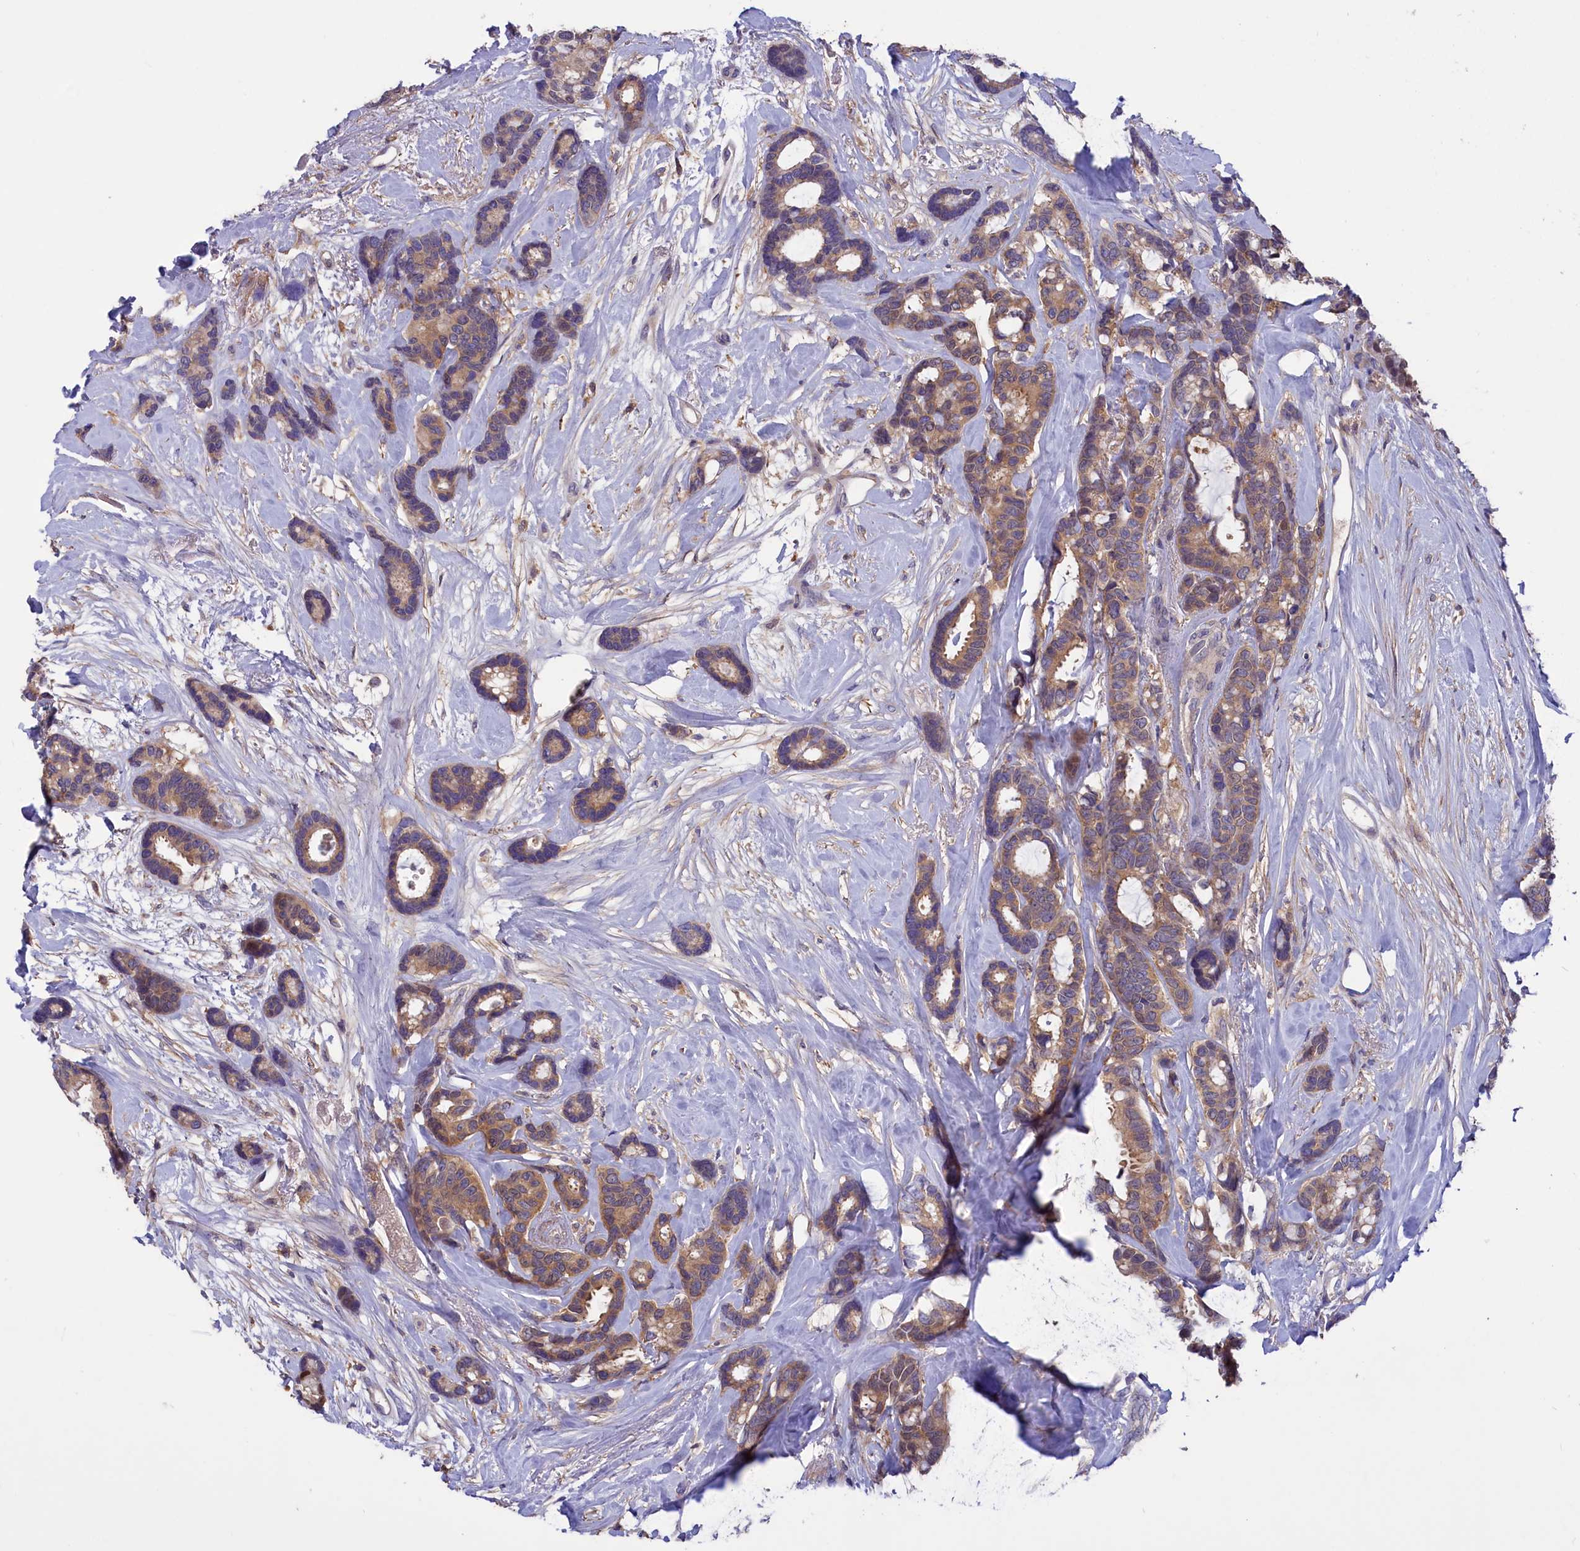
{"staining": {"intensity": "moderate", "quantity": ">75%", "location": "cytoplasmic/membranous"}, "tissue": "breast cancer", "cell_type": "Tumor cells", "image_type": "cancer", "snomed": [{"axis": "morphology", "description": "Duct carcinoma"}, {"axis": "topography", "description": "Breast"}], "caption": "IHC staining of breast intraductal carcinoma, which demonstrates medium levels of moderate cytoplasmic/membranous positivity in about >75% of tumor cells indicating moderate cytoplasmic/membranous protein staining. The staining was performed using DAB (3,3'-diaminobenzidine) (brown) for protein detection and nuclei were counterstained in hematoxylin (blue).", "gene": "AMDHD2", "patient": {"sex": "female", "age": 87}}